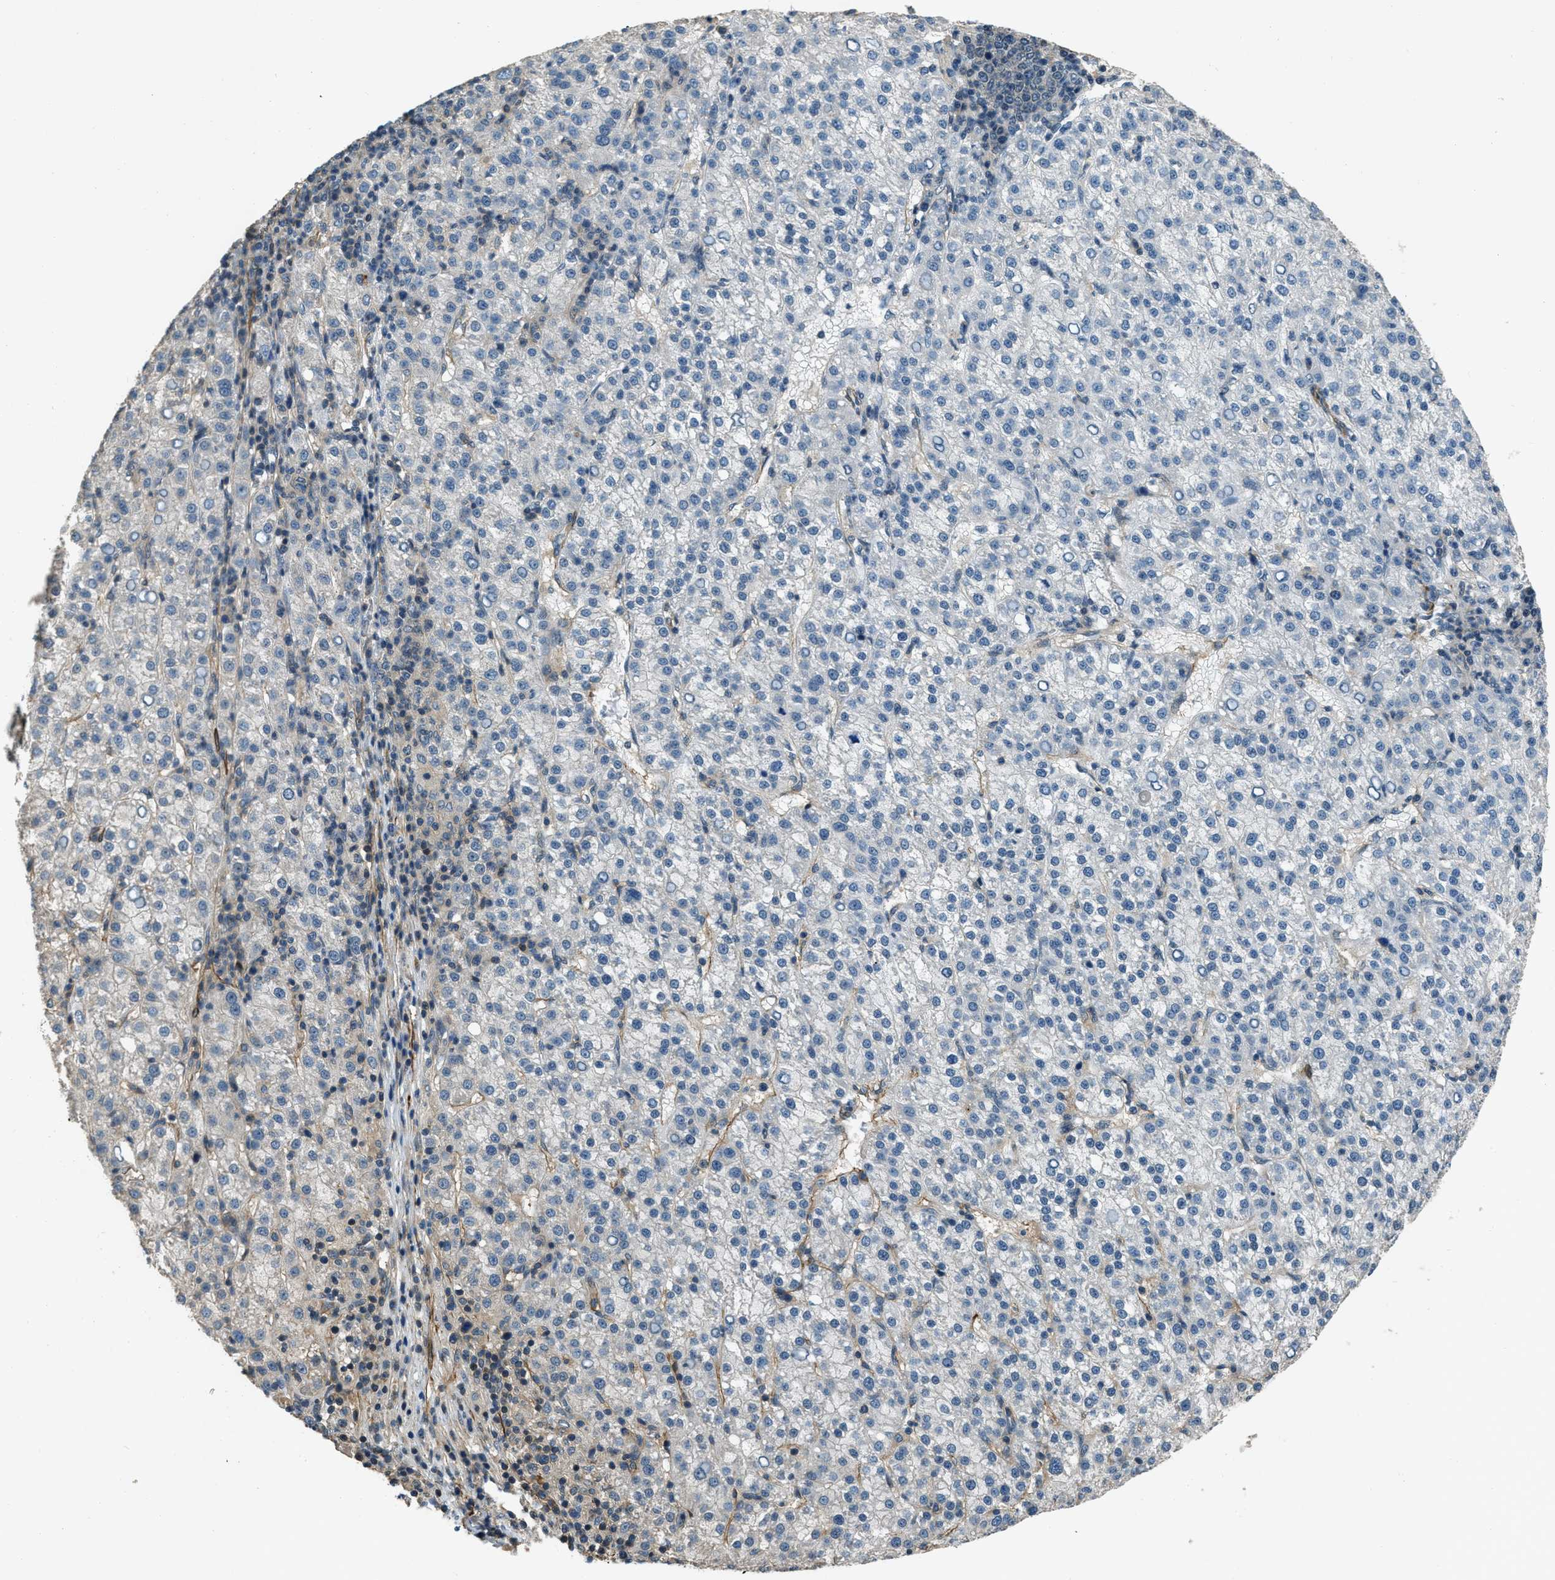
{"staining": {"intensity": "negative", "quantity": "none", "location": "none"}, "tissue": "liver cancer", "cell_type": "Tumor cells", "image_type": "cancer", "snomed": [{"axis": "morphology", "description": "Carcinoma, Hepatocellular, NOS"}, {"axis": "topography", "description": "Liver"}], "caption": "The image displays no significant positivity in tumor cells of hepatocellular carcinoma (liver).", "gene": "NUDCD3", "patient": {"sex": "female", "age": 58}}